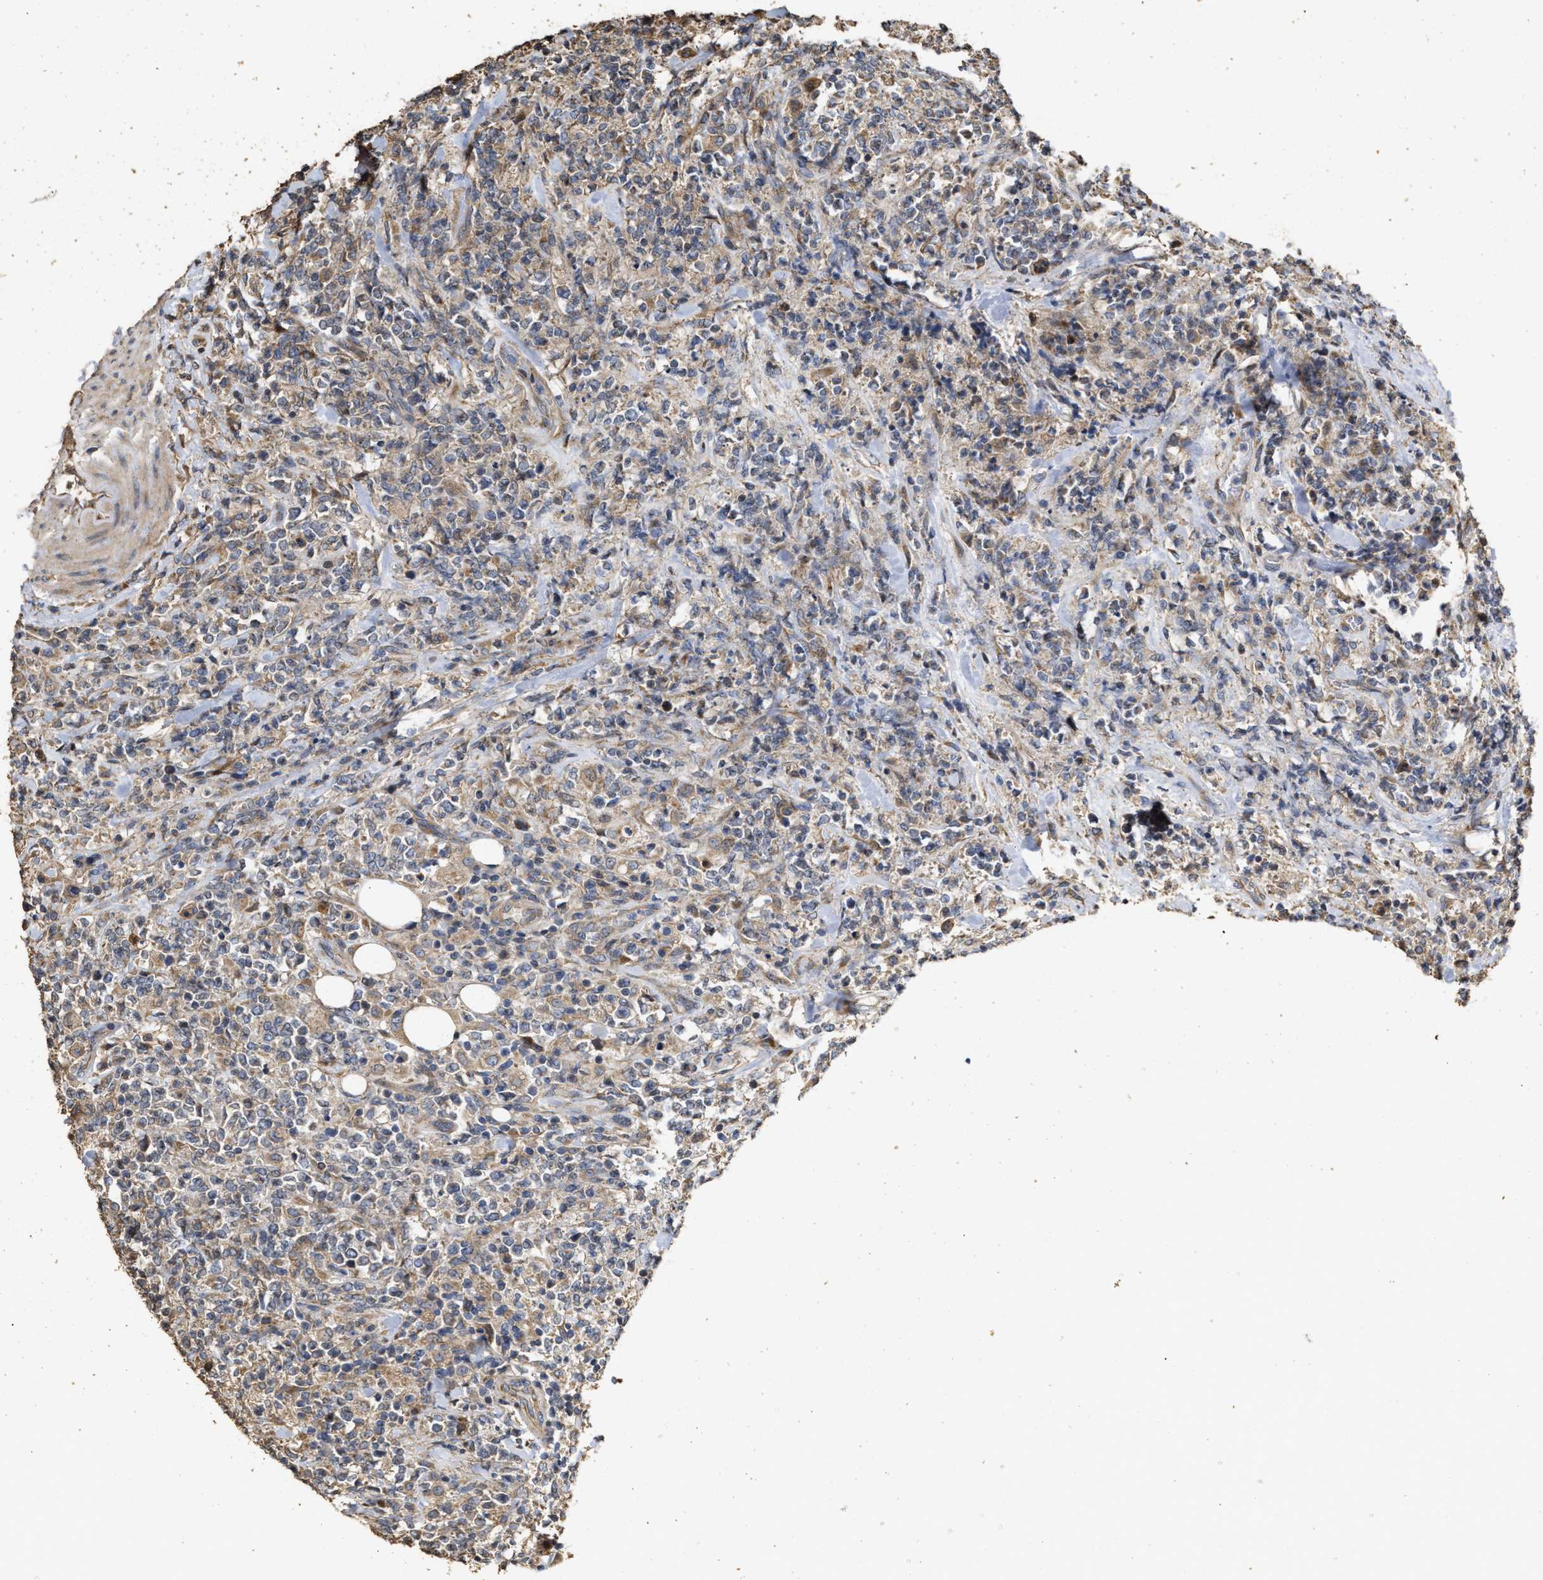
{"staining": {"intensity": "weak", "quantity": "<25%", "location": "cytoplasmic/membranous"}, "tissue": "lymphoma", "cell_type": "Tumor cells", "image_type": "cancer", "snomed": [{"axis": "morphology", "description": "Malignant lymphoma, non-Hodgkin's type, High grade"}, {"axis": "topography", "description": "Soft tissue"}], "caption": "Lymphoma was stained to show a protein in brown. There is no significant staining in tumor cells. (Brightfield microscopy of DAB immunohistochemistry at high magnification).", "gene": "NAV1", "patient": {"sex": "male", "age": 18}}